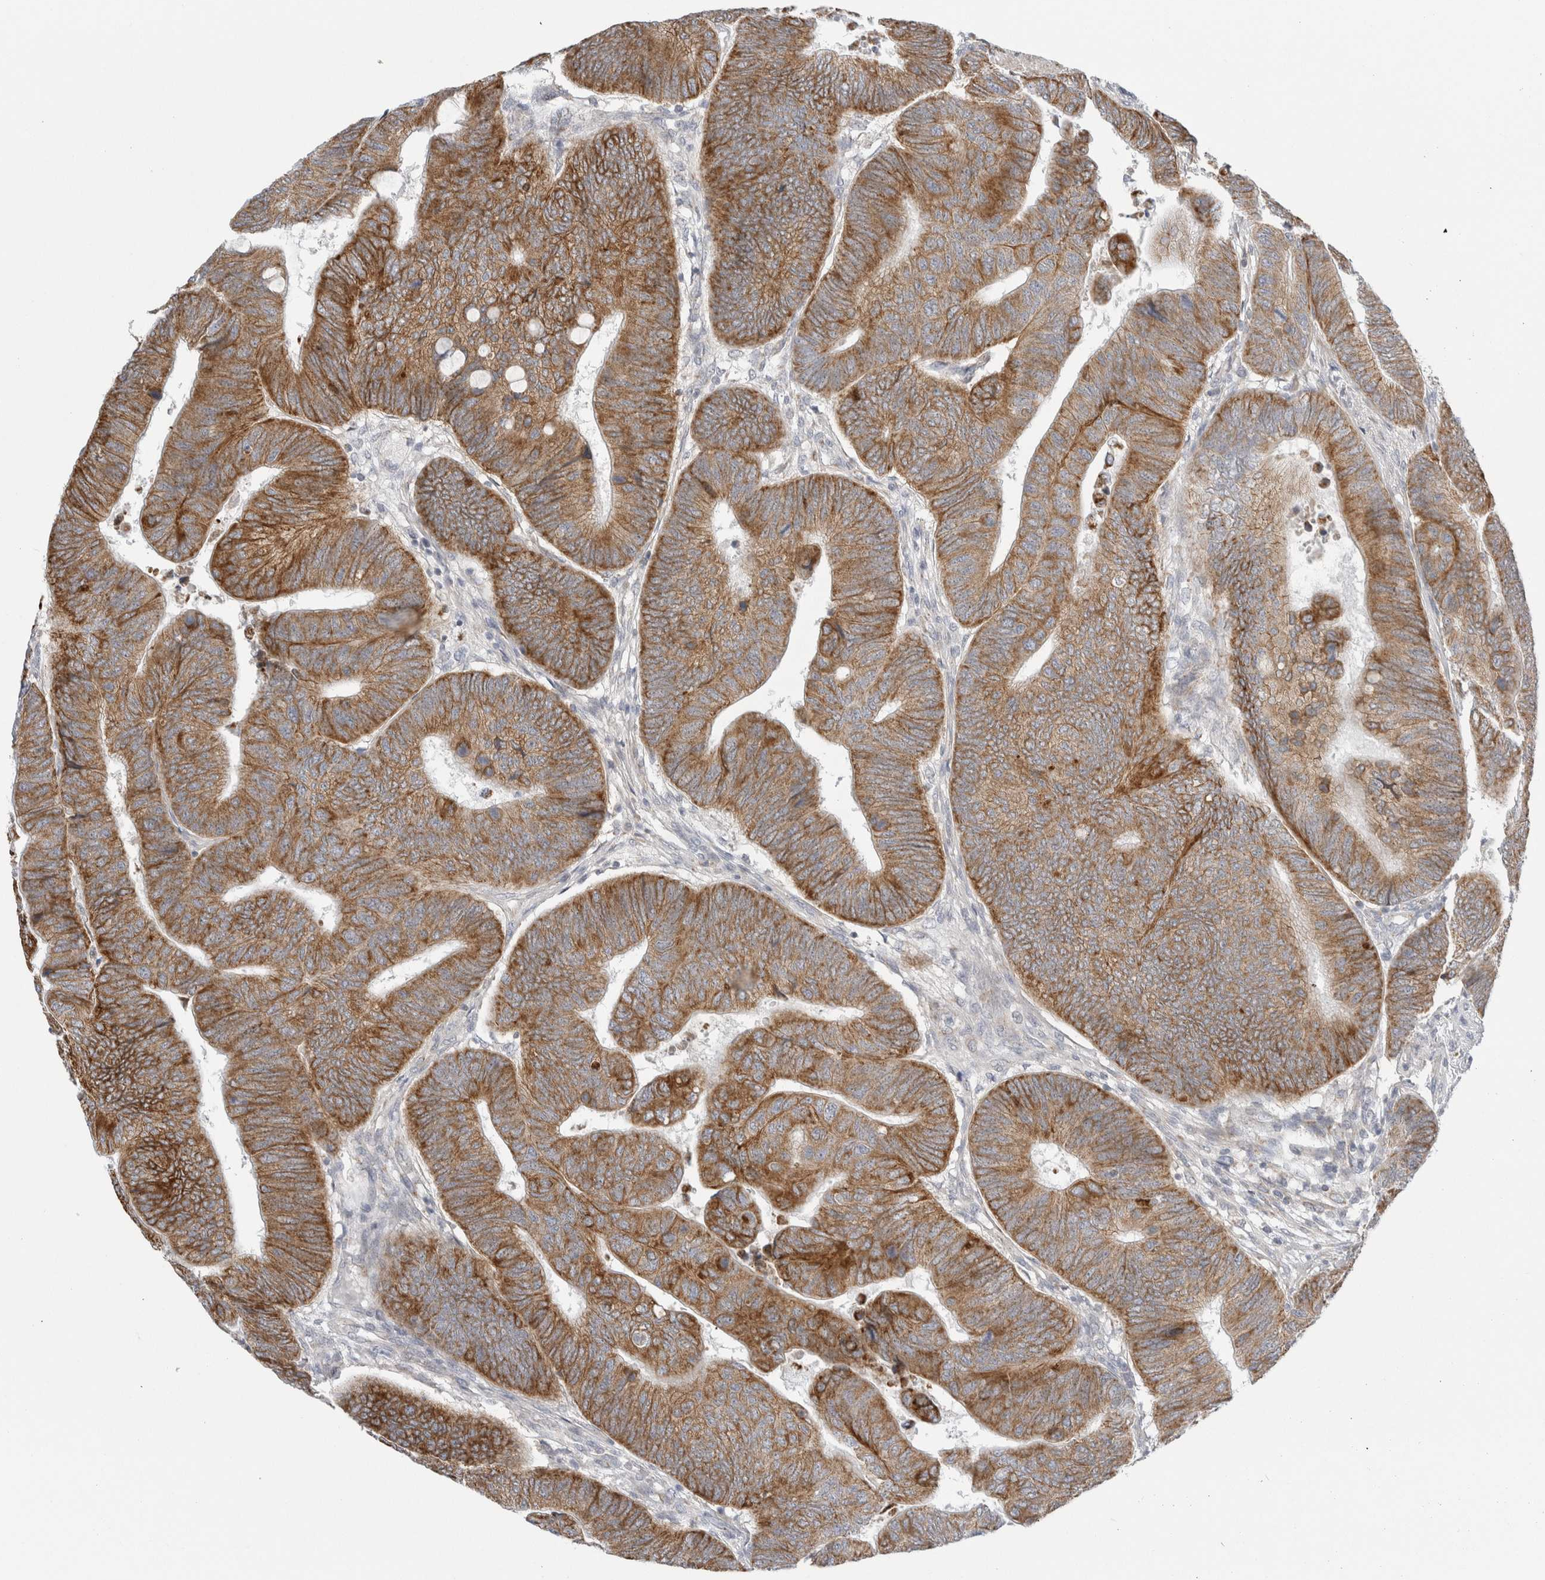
{"staining": {"intensity": "strong", "quantity": ">75%", "location": "cytoplasmic/membranous"}, "tissue": "colorectal cancer", "cell_type": "Tumor cells", "image_type": "cancer", "snomed": [{"axis": "morphology", "description": "Normal tissue, NOS"}, {"axis": "morphology", "description": "Adenocarcinoma, NOS"}, {"axis": "topography", "description": "Rectum"}, {"axis": "topography", "description": "Peripheral nerve tissue"}], "caption": "Protein staining by IHC reveals strong cytoplasmic/membranous staining in about >75% of tumor cells in adenocarcinoma (colorectal).", "gene": "FAHD1", "patient": {"sex": "male", "age": 92}}